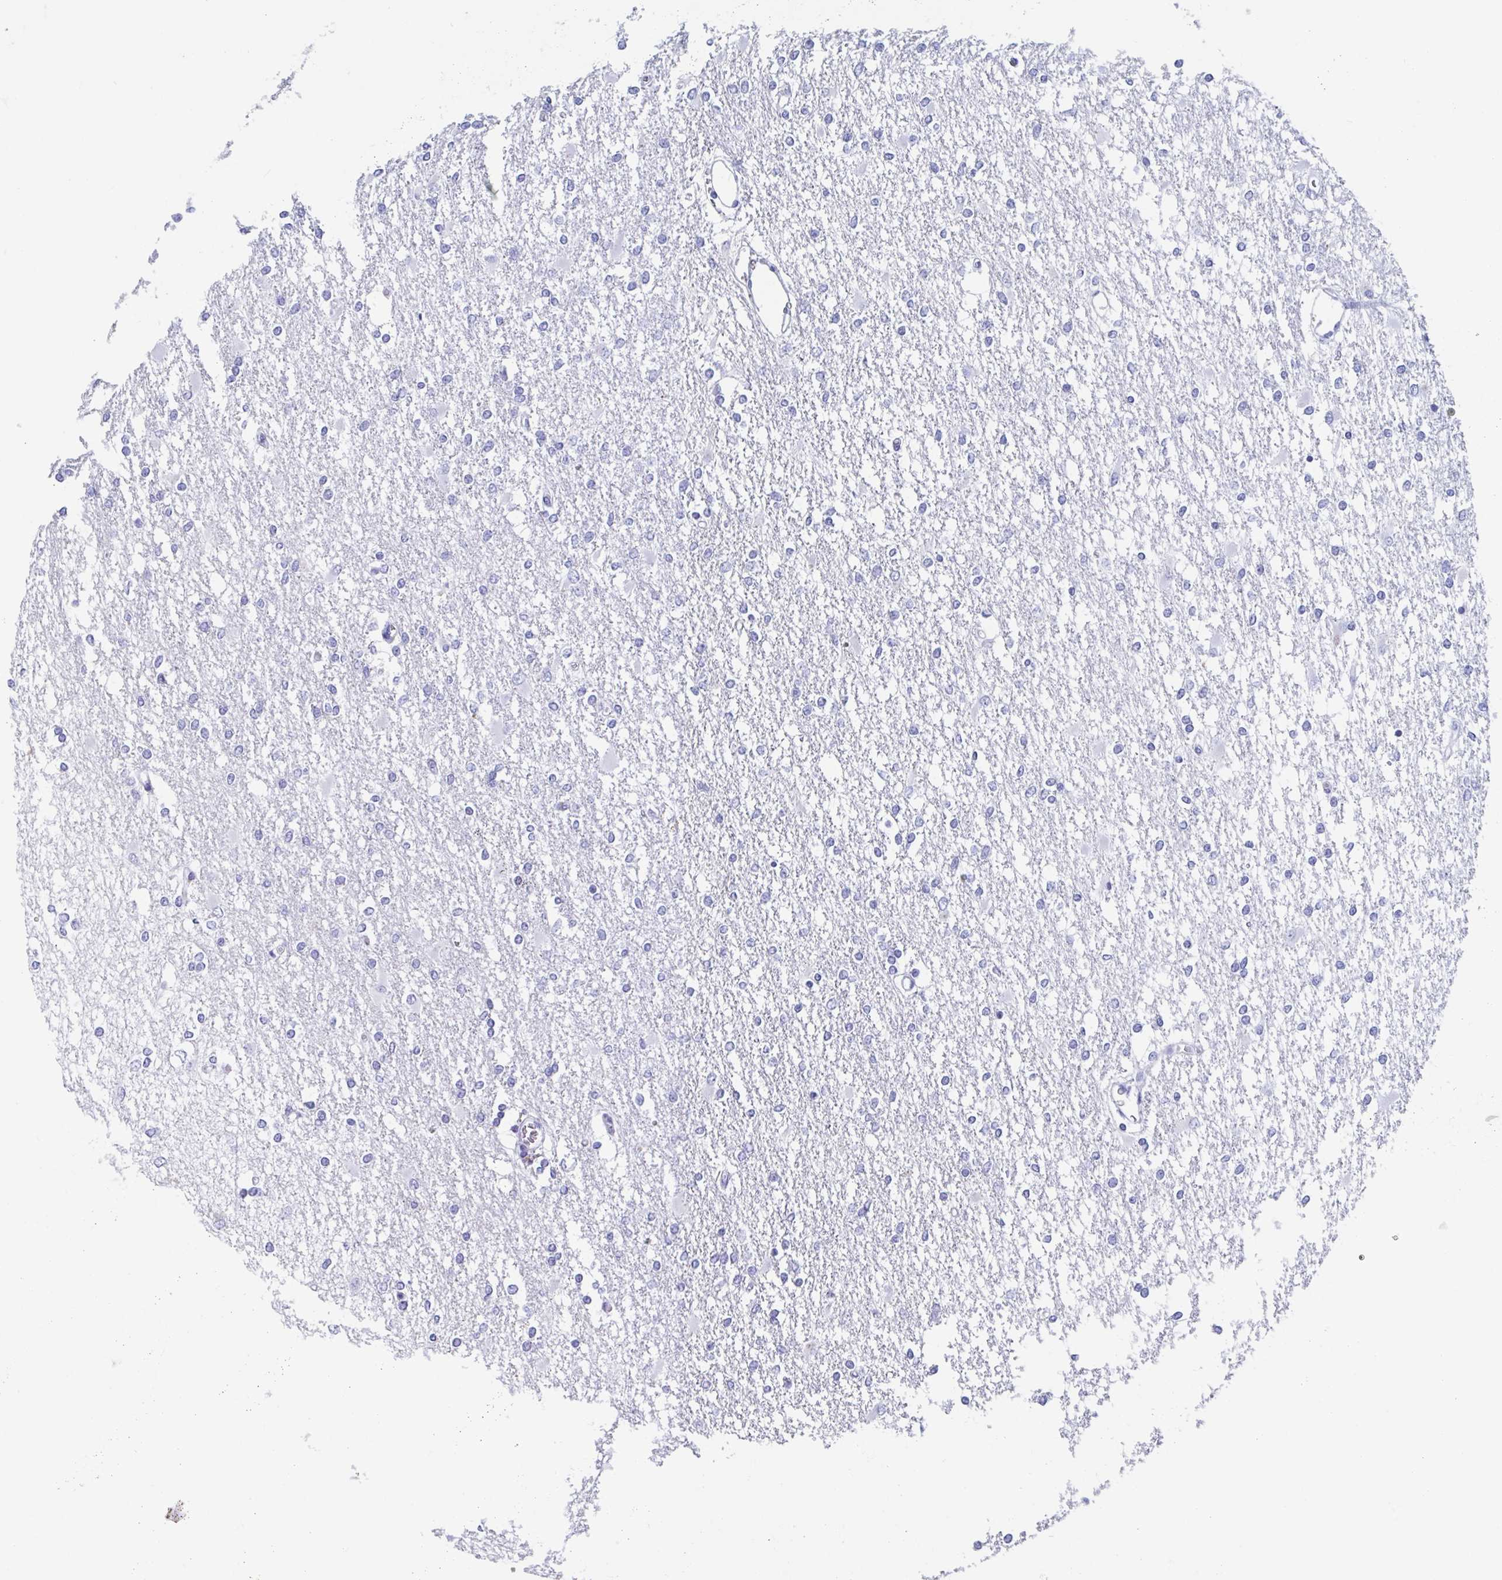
{"staining": {"intensity": "negative", "quantity": "none", "location": "none"}, "tissue": "glioma", "cell_type": "Tumor cells", "image_type": "cancer", "snomed": [{"axis": "morphology", "description": "Glioma, malignant, High grade"}, {"axis": "topography", "description": "Cerebral cortex"}], "caption": "Malignant high-grade glioma was stained to show a protein in brown. There is no significant staining in tumor cells. (Stains: DAB immunohistochemistry (IHC) with hematoxylin counter stain, Microscopy: brightfield microscopy at high magnification).", "gene": "C10orf53", "patient": {"sex": "male", "age": 79}}